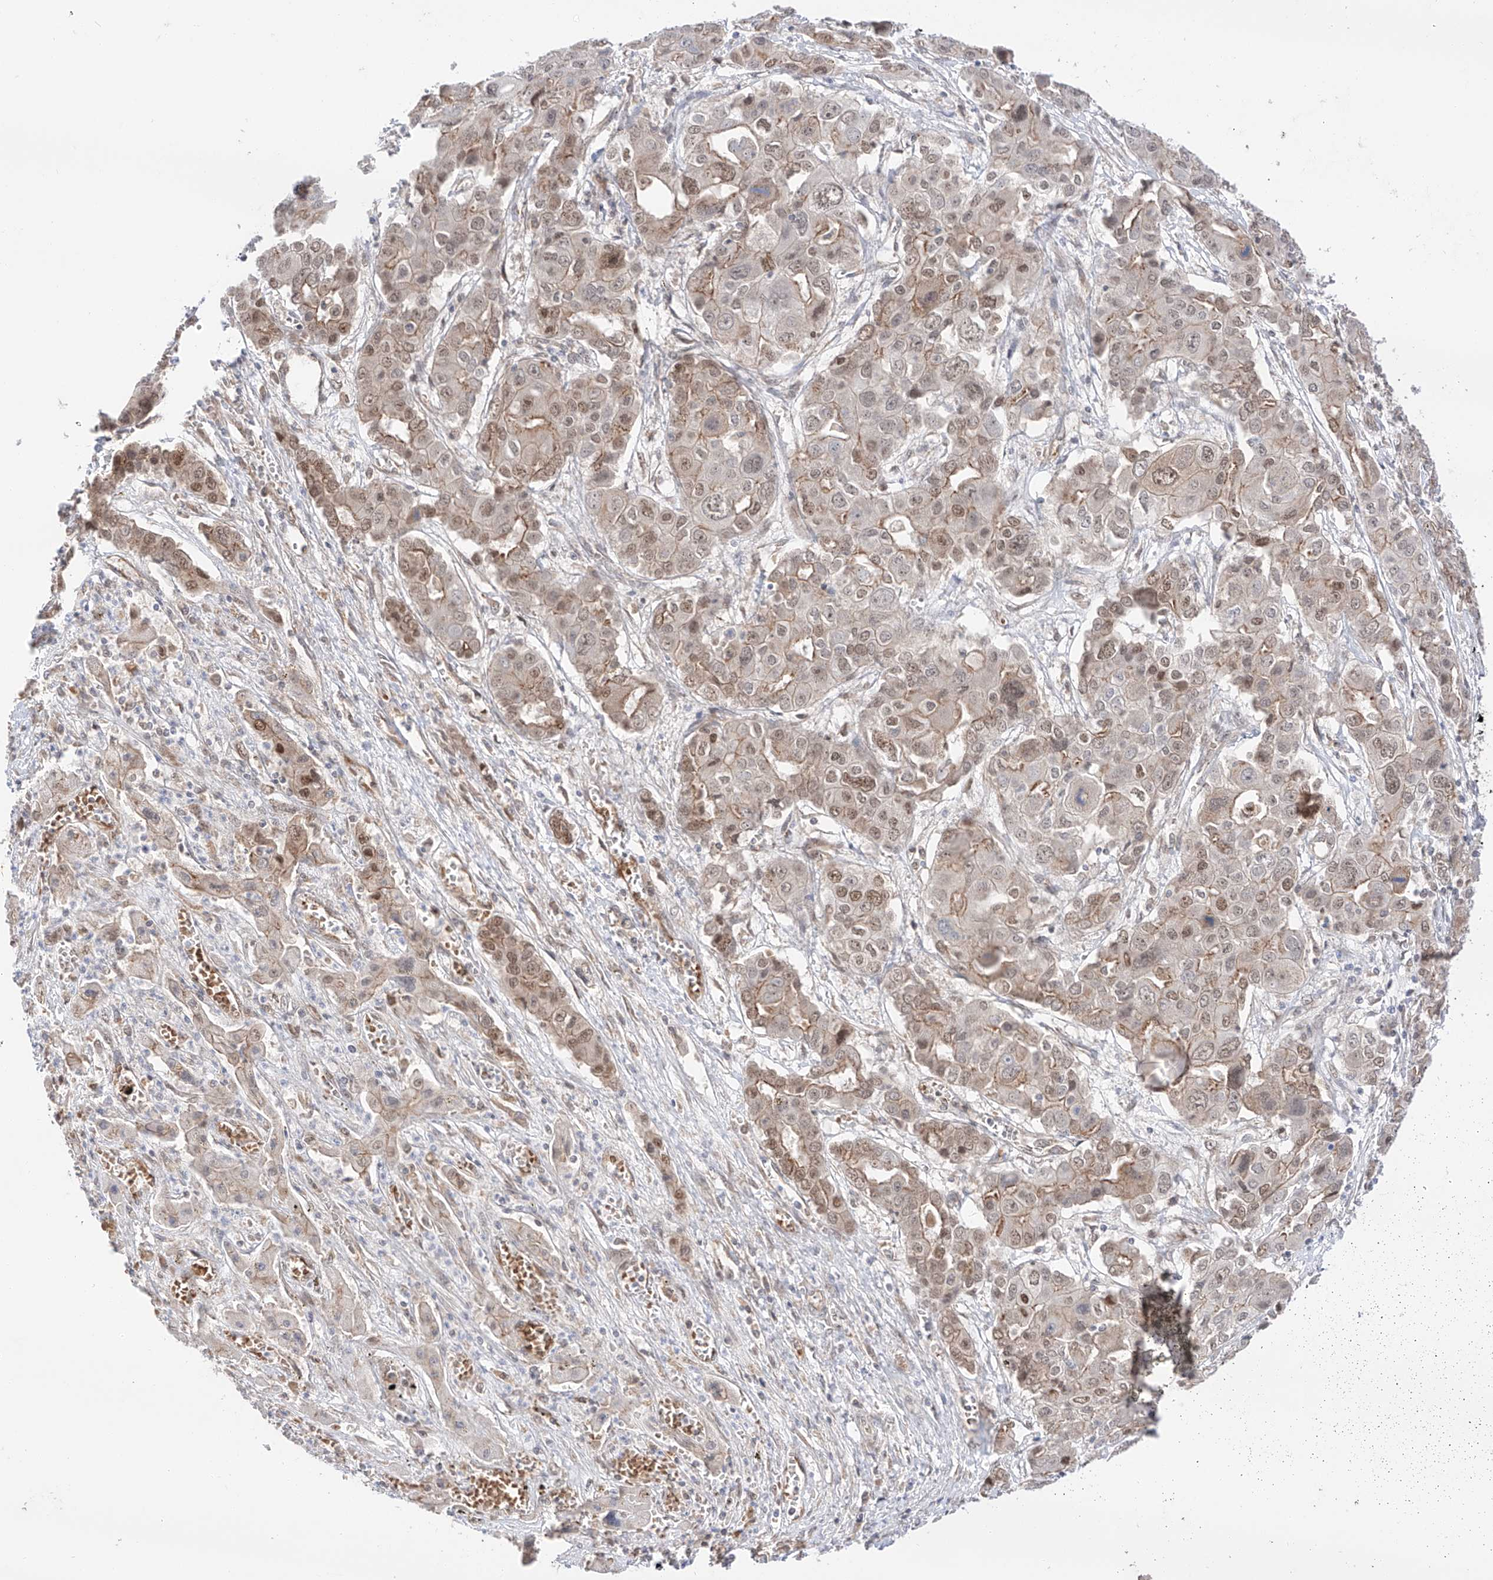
{"staining": {"intensity": "moderate", "quantity": ">75%", "location": "cytoplasmic/membranous,nuclear"}, "tissue": "liver cancer", "cell_type": "Tumor cells", "image_type": "cancer", "snomed": [{"axis": "morphology", "description": "Cholangiocarcinoma"}, {"axis": "topography", "description": "Liver"}], "caption": "A brown stain highlights moderate cytoplasmic/membranous and nuclear staining of a protein in human liver cancer tumor cells. (DAB (3,3'-diaminobenzidine) IHC, brown staining for protein, blue staining for nuclei).", "gene": "POGK", "patient": {"sex": "male", "age": 67}}